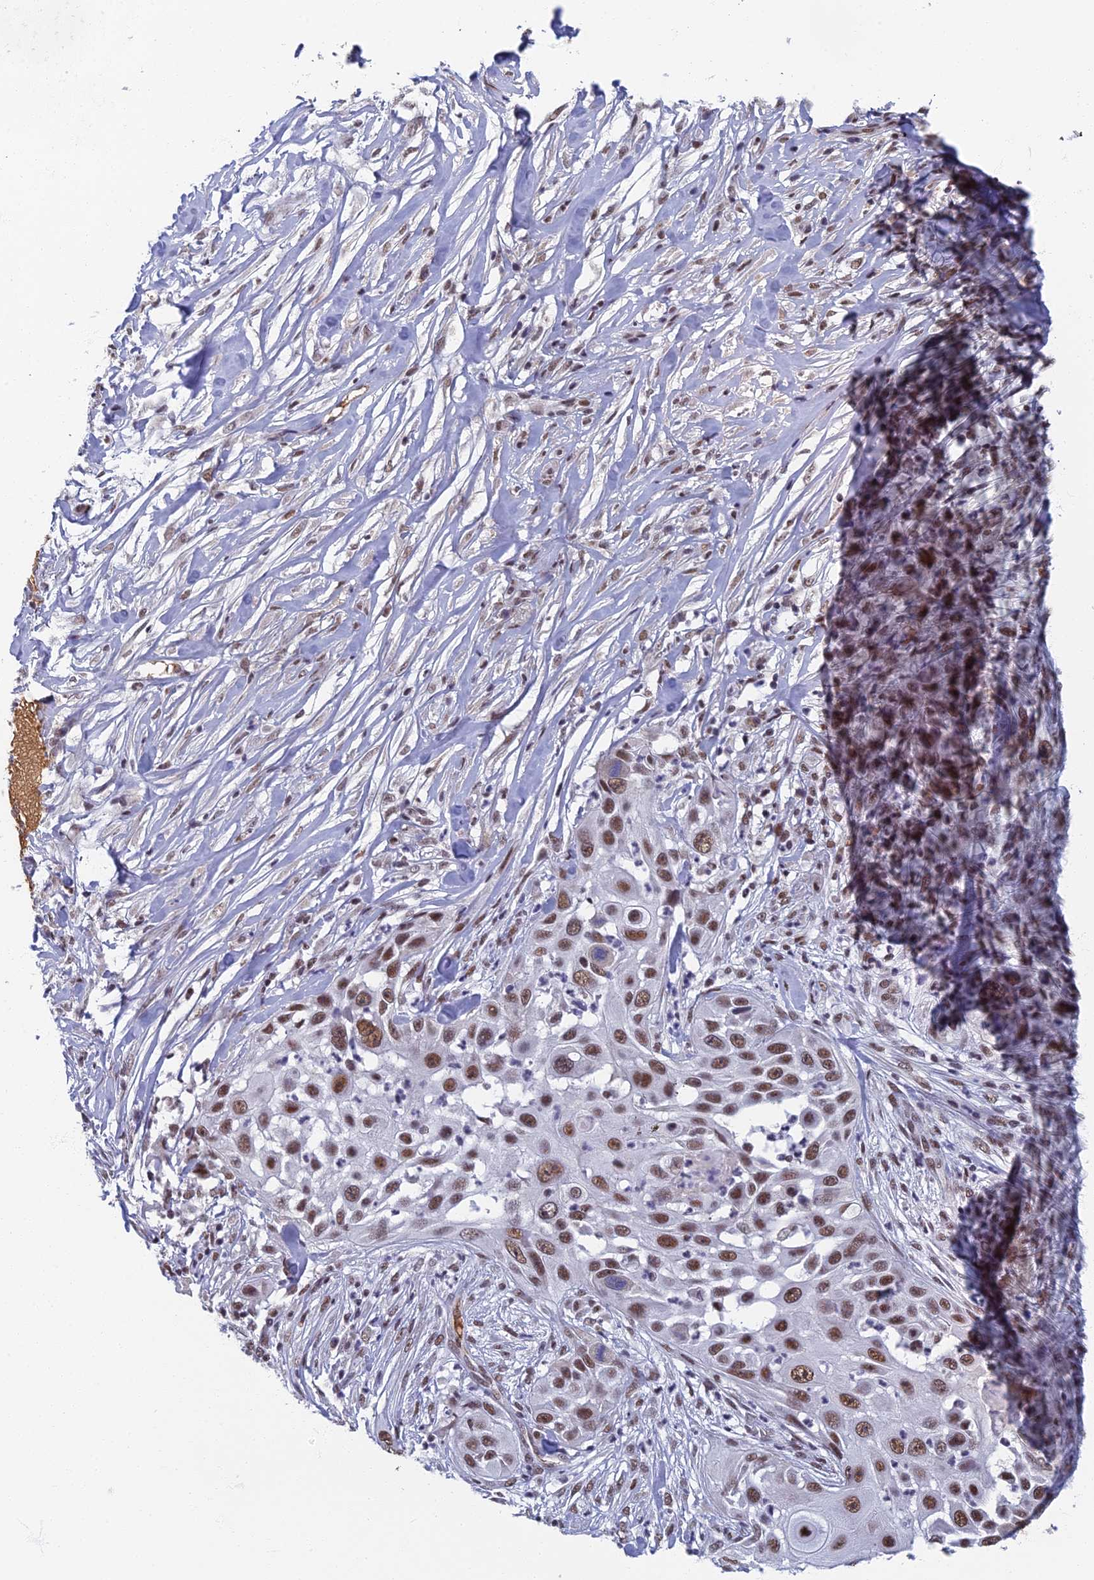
{"staining": {"intensity": "weak", "quantity": ">75%", "location": "nuclear"}, "tissue": "skin cancer", "cell_type": "Tumor cells", "image_type": "cancer", "snomed": [{"axis": "morphology", "description": "Squamous cell carcinoma, NOS"}, {"axis": "topography", "description": "Skin"}], "caption": "Tumor cells reveal low levels of weak nuclear staining in about >75% of cells in human skin cancer (squamous cell carcinoma). The staining is performed using DAB brown chromogen to label protein expression. The nuclei are counter-stained blue using hematoxylin.", "gene": "TAF13", "patient": {"sex": "female", "age": 44}}